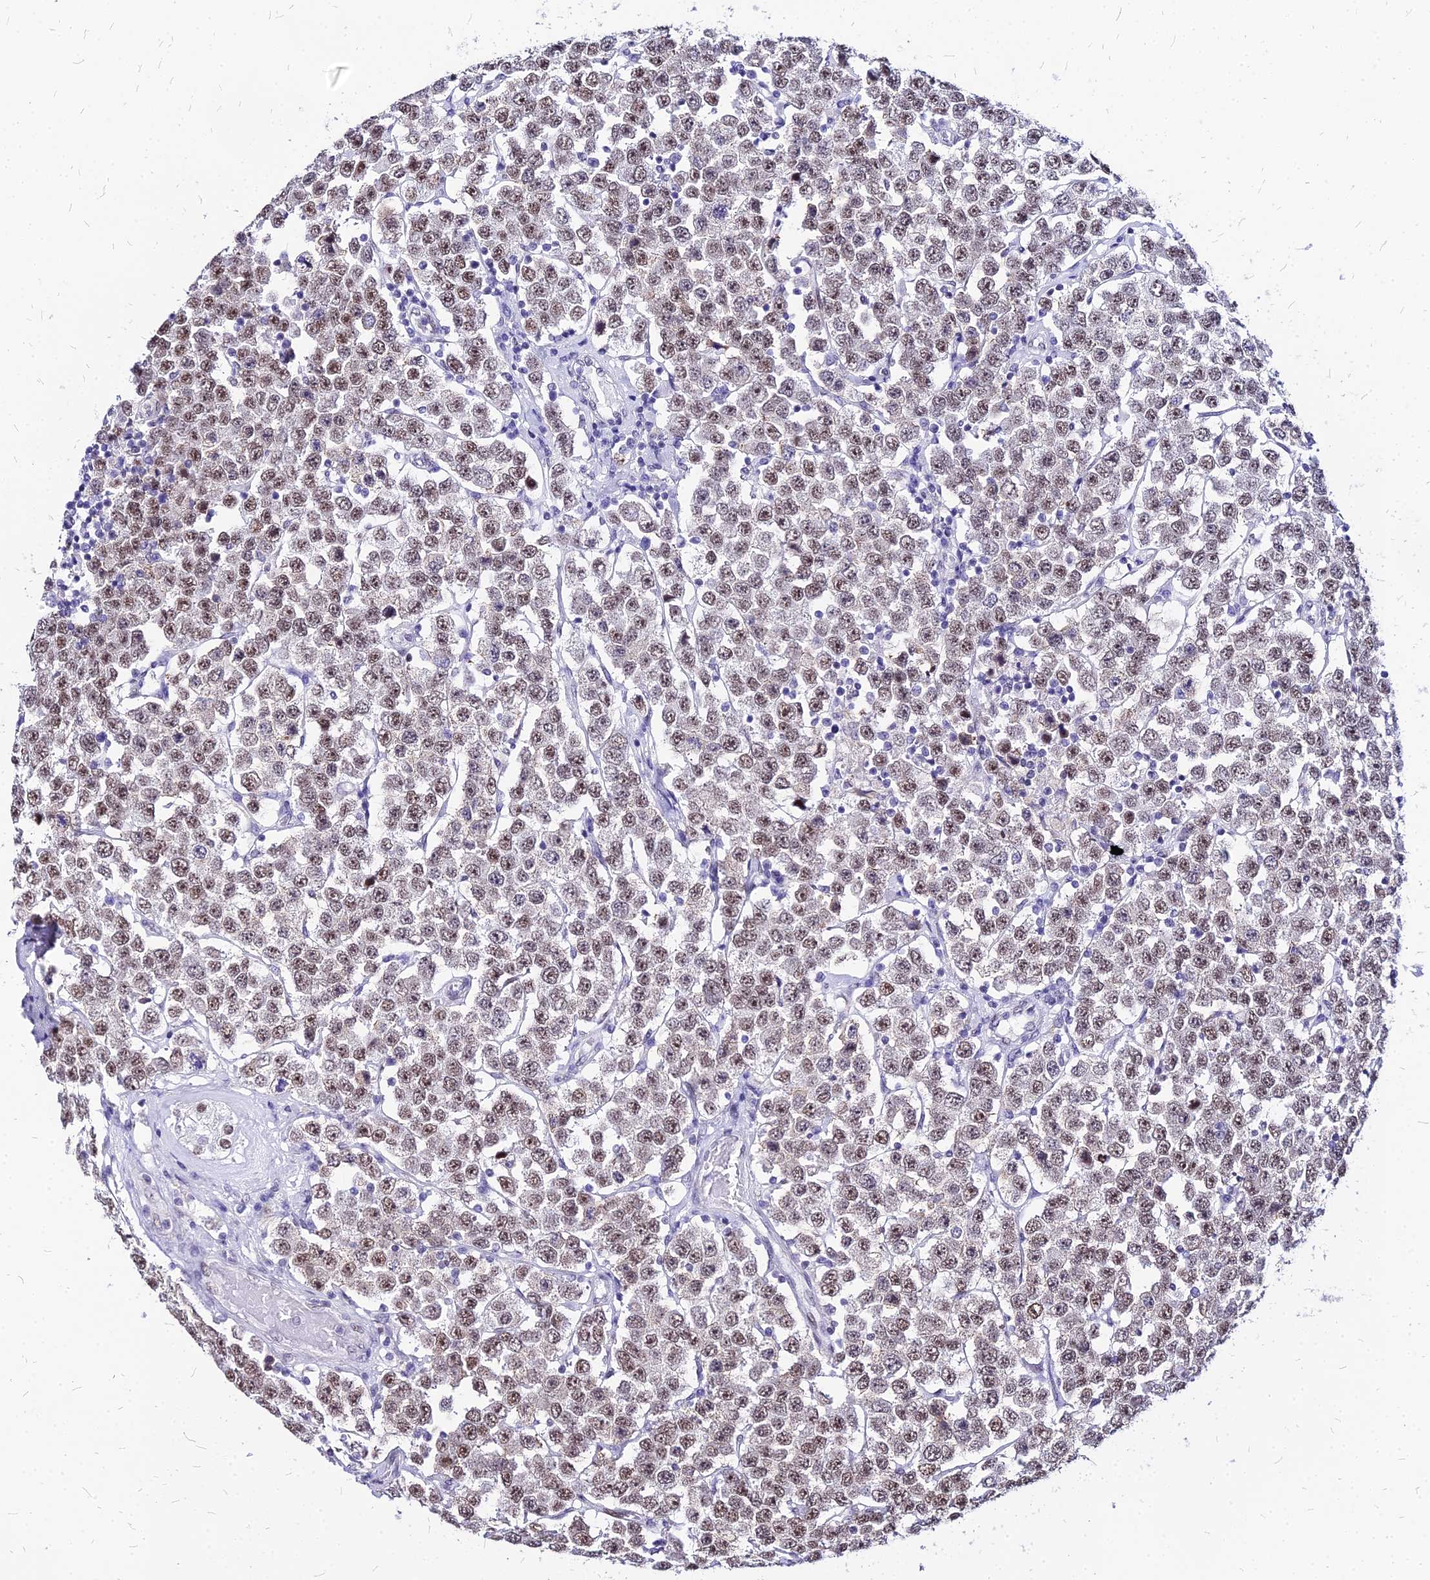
{"staining": {"intensity": "moderate", "quantity": ">75%", "location": "nuclear"}, "tissue": "testis cancer", "cell_type": "Tumor cells", "image_type": "cancer", "snomed": [{"axis": "morphology", "description": "Seminoma, NOS"}, {"axis": "topography", "description": "Testis"}], "caption": "Human testis cancer stained with a protein marker exhibits moderate staining in tumor cells.", "gene": "FDX2", "patient": {"sex": "male", "age": 28}}